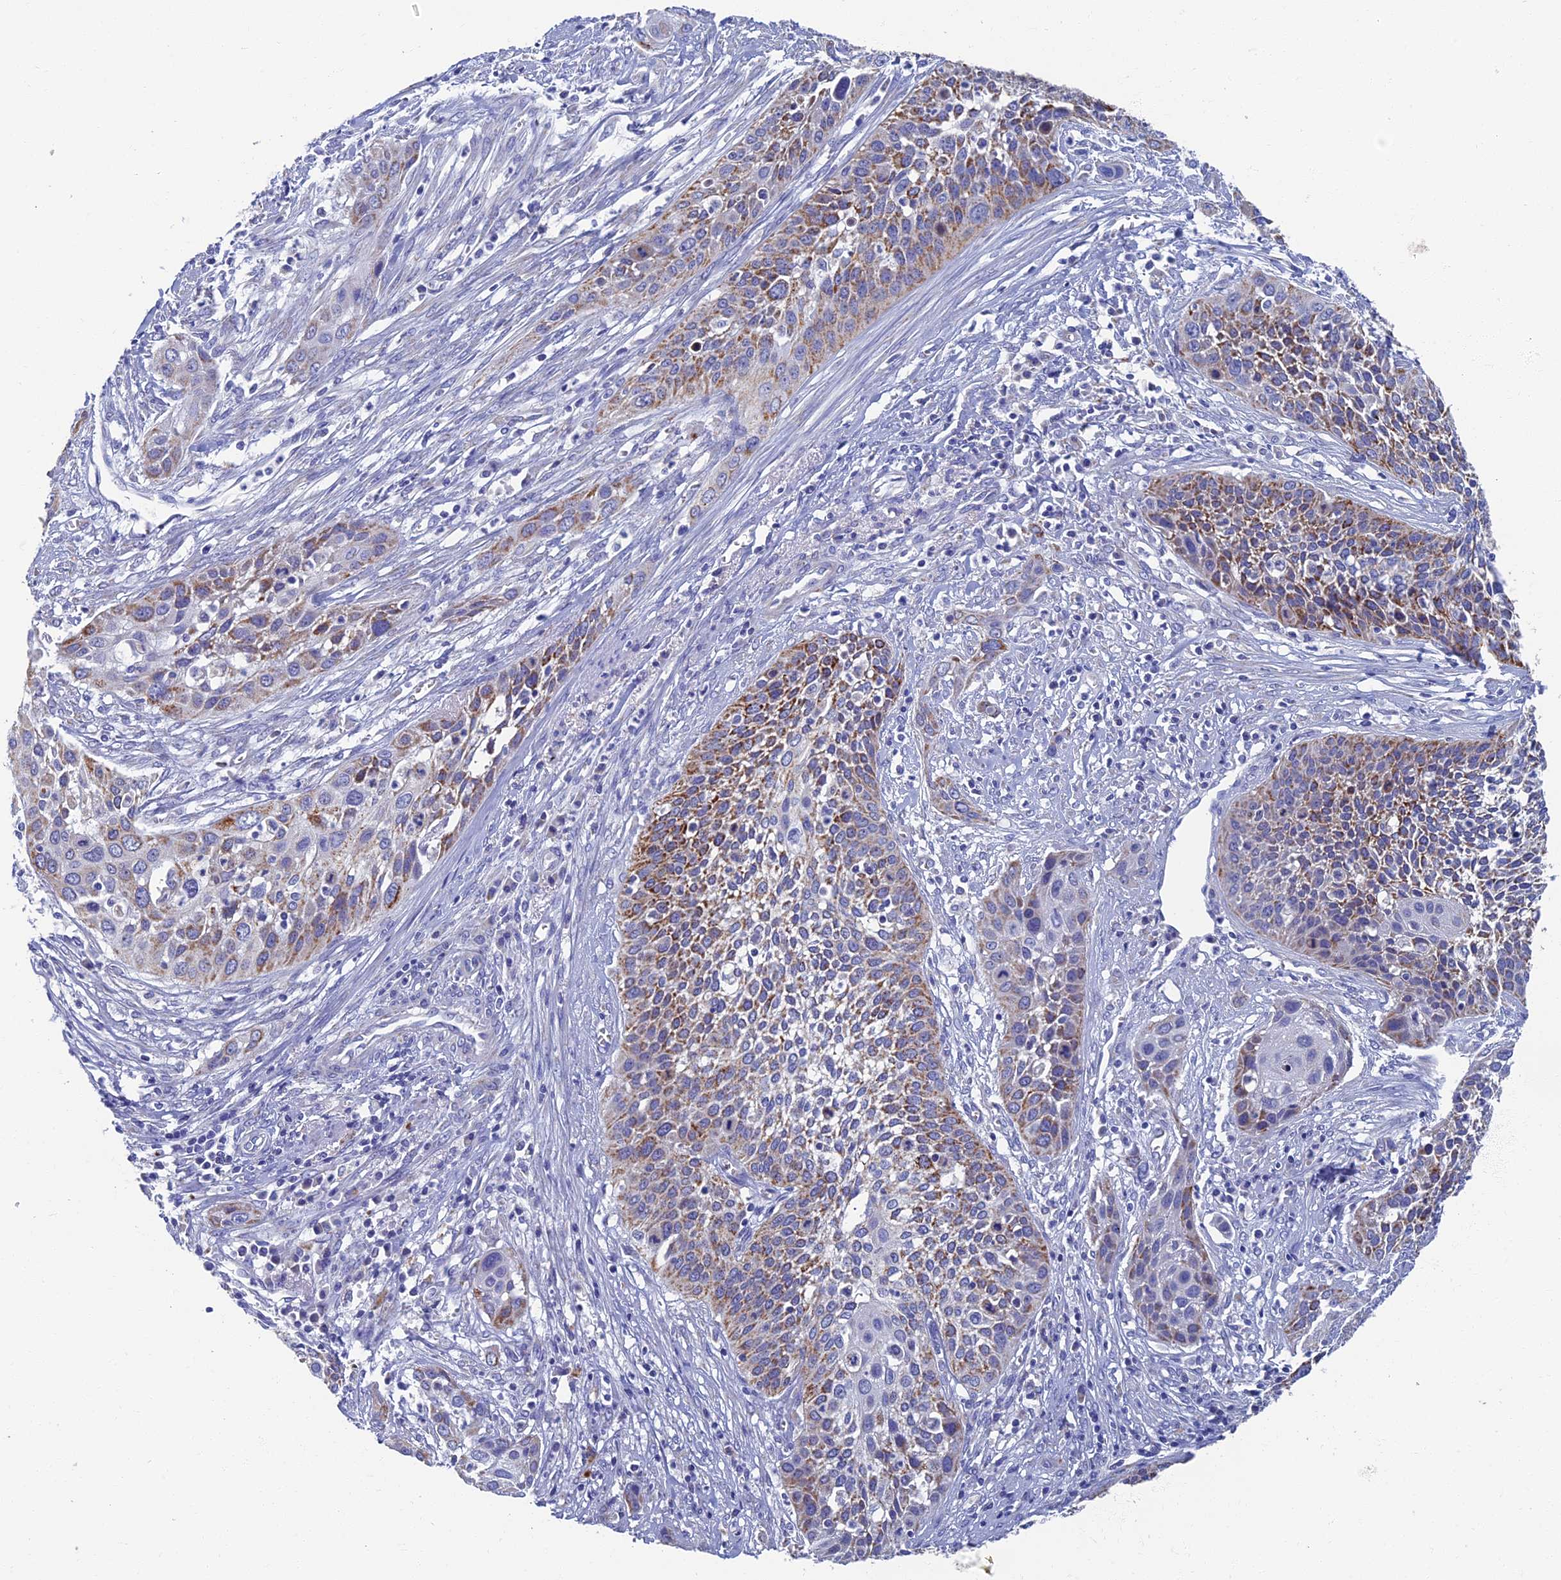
{"staining": {"intensity": "moderate", "quantity": "<25%", "location": "cytoplasmic/membranous"}, "tissue": "cervical cancer", "cell_type": "Tumor cells", "image_type": "cancer", "snomed": [{"axis": "morphology", "description": "Squamous cell carcinoma, NOS"}, {"axis": "topography", "description": "Cervix"}], "caption": "Squamous cell carcinoma (cervical) tissue displays moderate cytoplasmic/membranous expression in about <25% of tumor cells", "gene": "OAT", "patient": {"sex": "female", "age": 34}}